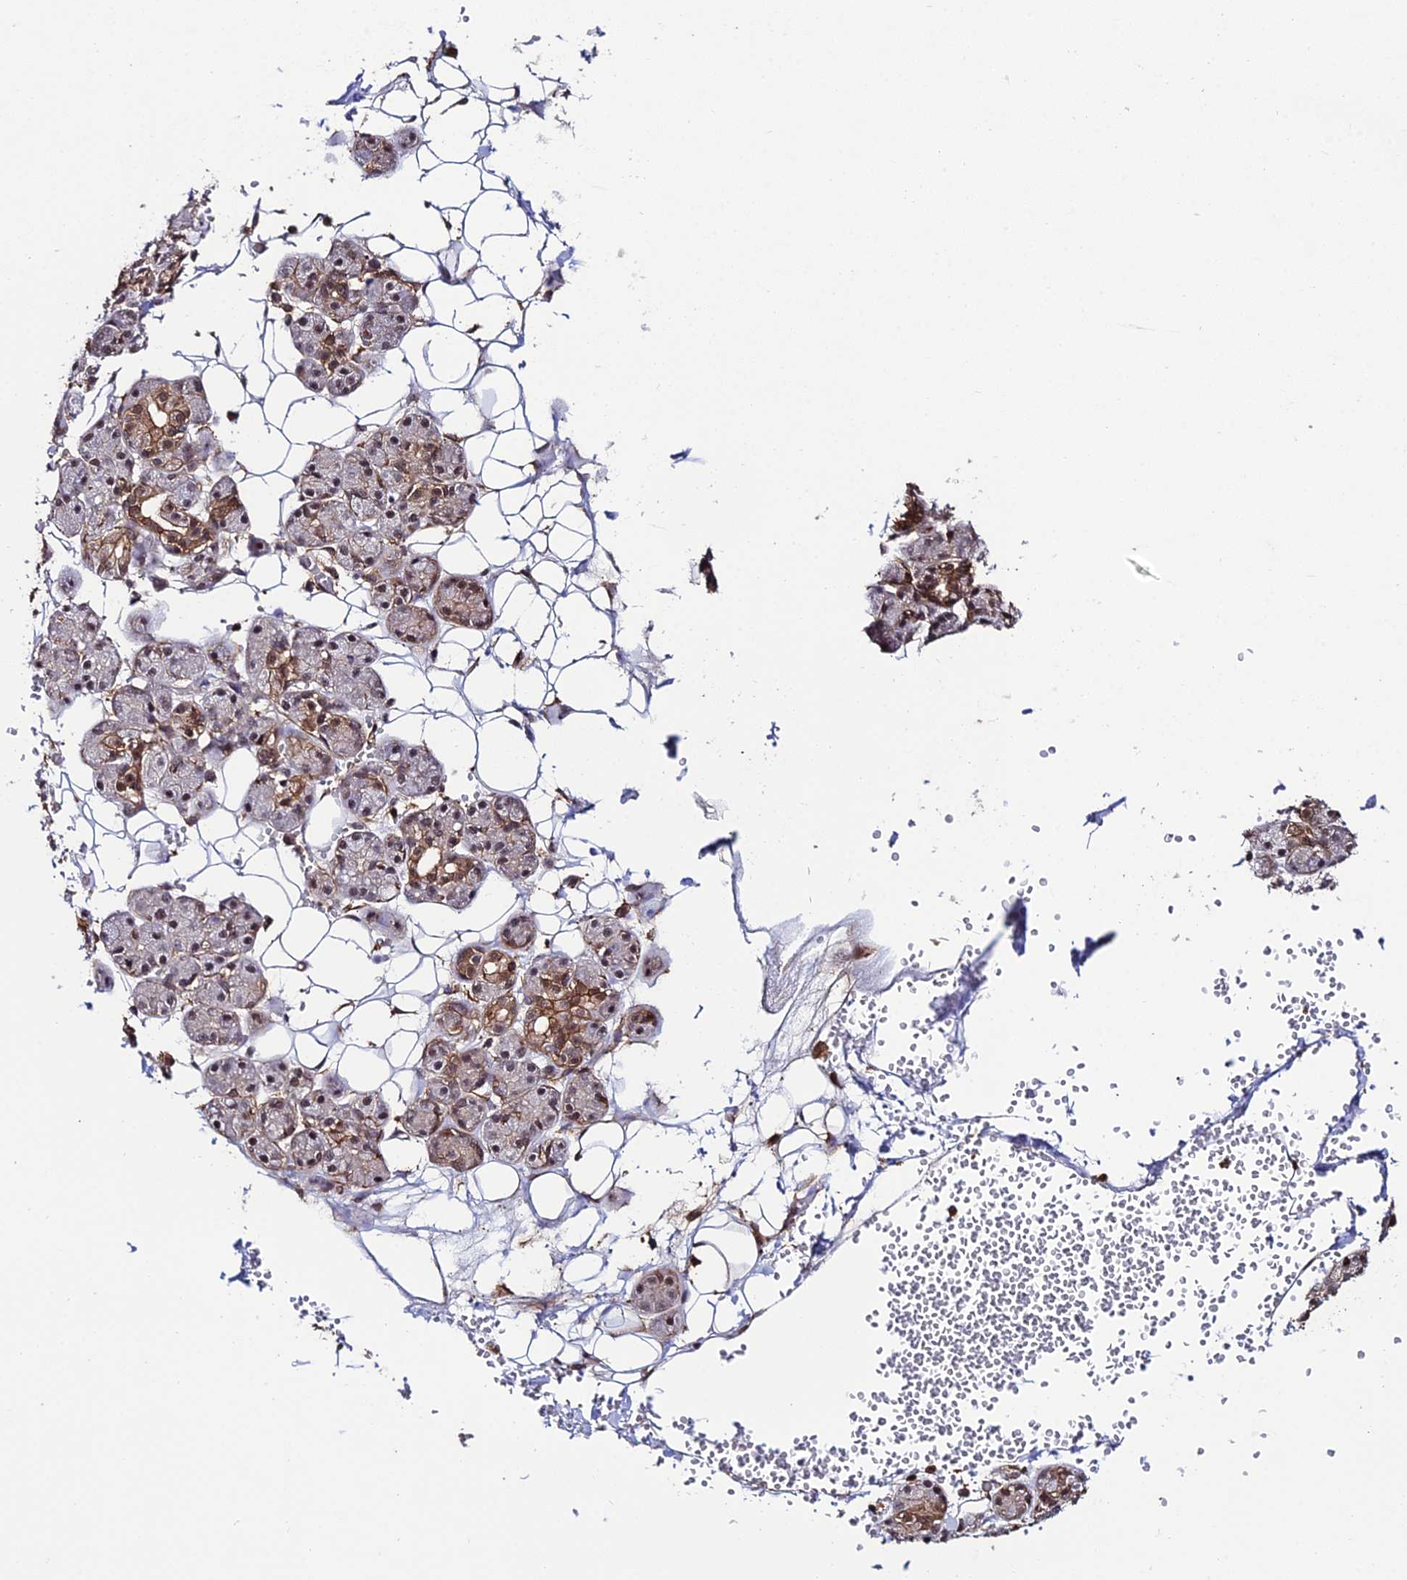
{"staining": {"intensity": "moderate", "quantity": "<25%", "location": "cytoplasmic/membranous,nuclear"}, "tissue": "salivary gland", "cell_type": "Glandular cells", "image_type": "normal", "snomed": [{"axis": "morphology", "description": "Normal tissue, NOS"}, {"axis": "topography", "description": "Salivary gland"}], "caption": "A high-resolution micrograph shows IHC staining of unremarkable salivary gland, which displays moderate cytoplasmic/membranous,nuclear staining in approximately <25% of glandular cells.", "gene": "PPP4C", "patient": {"sex": "male", "age": 63}}